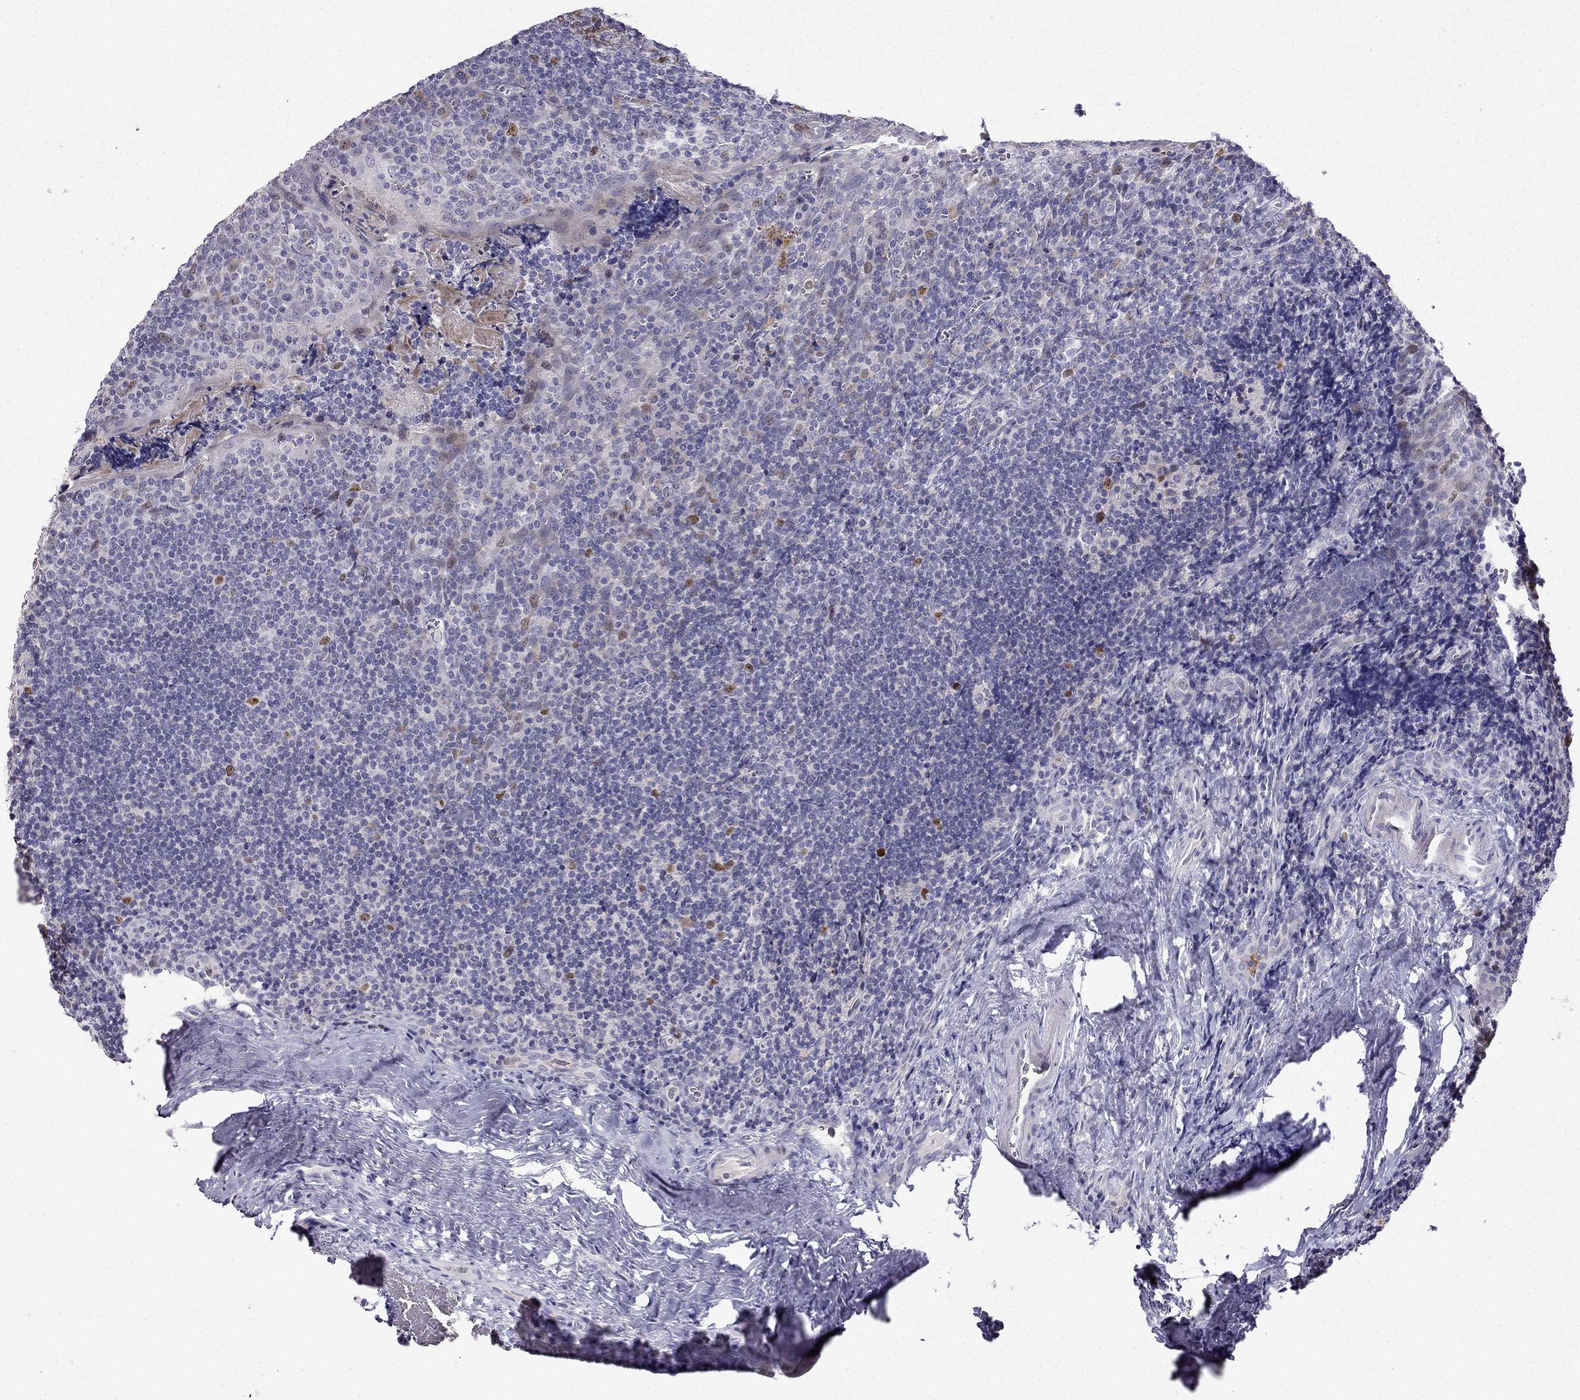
{"staining": {"intensity": "moderate", "quantity": "<25%", "location": "nuclear"}, "tissue": "tonsil", "cell_type": "Germinal center cells", "image_type": "normal", "snomed": [{"axis": "morphology", "description": "Normal tissue, NOS"}, {"axis": "morphology", "description": "Inflammation, NOS"}, {"axis": "topography", "description": "Tonsil"}], "caption": "The histopathology image displays staining of benign tonsil, revealing moderate nuclear protein positivity (brown color) within germinal center cells. The protein is shown in brown color, while the nuclei are stained blue.", "gene": "UHRF1", "patient": {"sex": "female", "age": 31}}